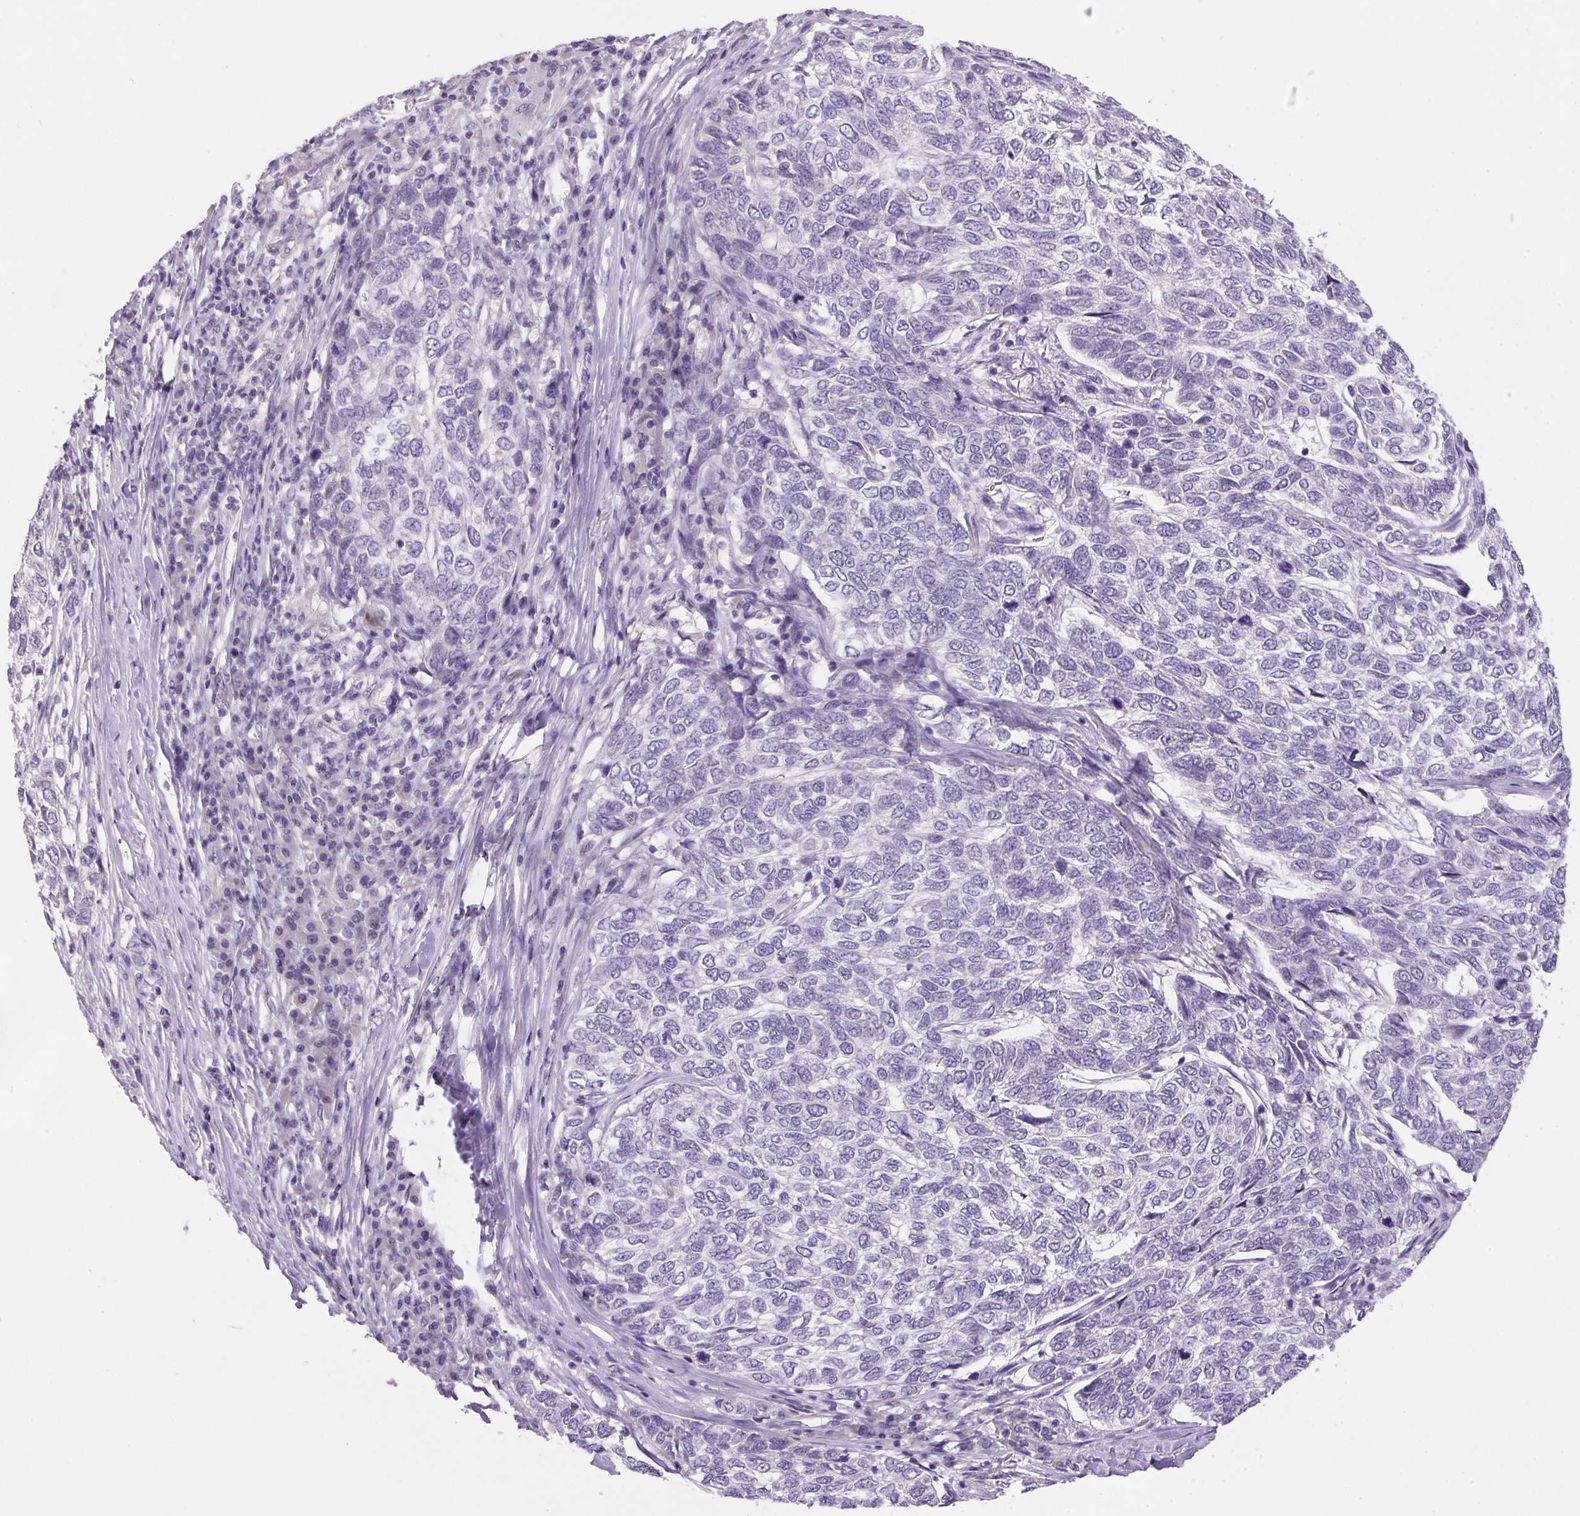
{"staining": {"intensity": "negative", "quantity": "none", "location": "none"}, "tissue": "skin cancer", "cell_type": "Tumor cells", "image_type": "cancer", "snomed": [{"axis": "morphology", "description": "Basal cell carcinoma"}, {"axis": "topography", "description": "Skin"}], "caption": "Protein analysis of skin cancer (basal cell carcinoma) shows no significant expression in tumor cells.", "gene": "TRDN", "patient": {"sex": "female", "age": 65}}